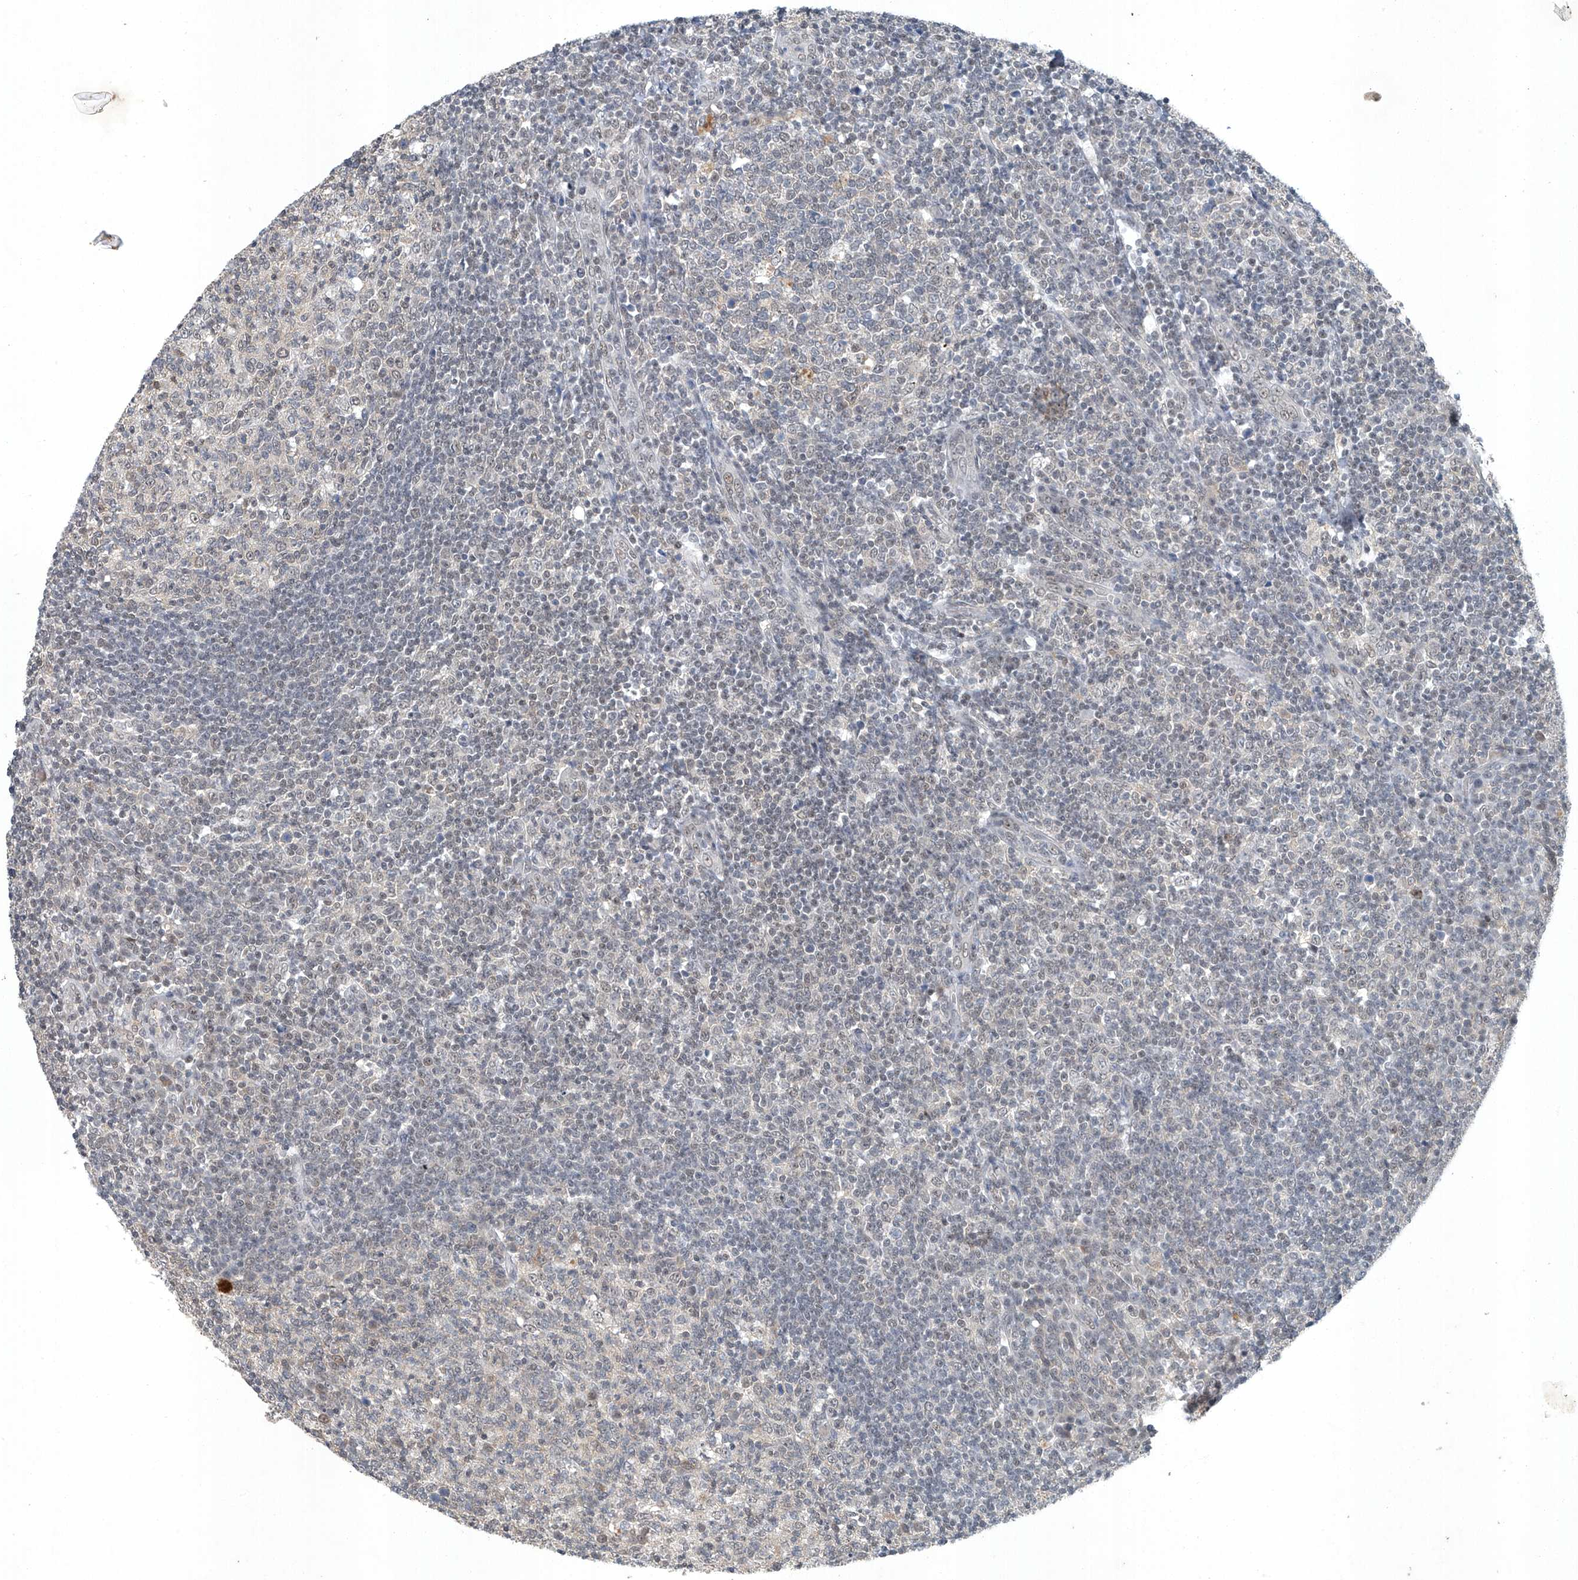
{"staining": {"intensity": "negative", "quantity": "none", "location": "none"}, "tissue": "tonsil", "cell_type": "Germinal center cells", "image_type": "normal", "snomed": [{"axis": "morphology", "description": "Normal tissue, NOS"}, {"axis": "topography", "description": "Tonsil"}], "caption": "This is a micrograph of immunohistochemistry staining of unremarkable tonsil, which shows no positivity in germinal center cells. The staining is performed using DAB brown chromogen with nuclei counter-stained in using hematoxylin.", "gene": "TAF8", "patient": {"sex": "female", "age": 19}}